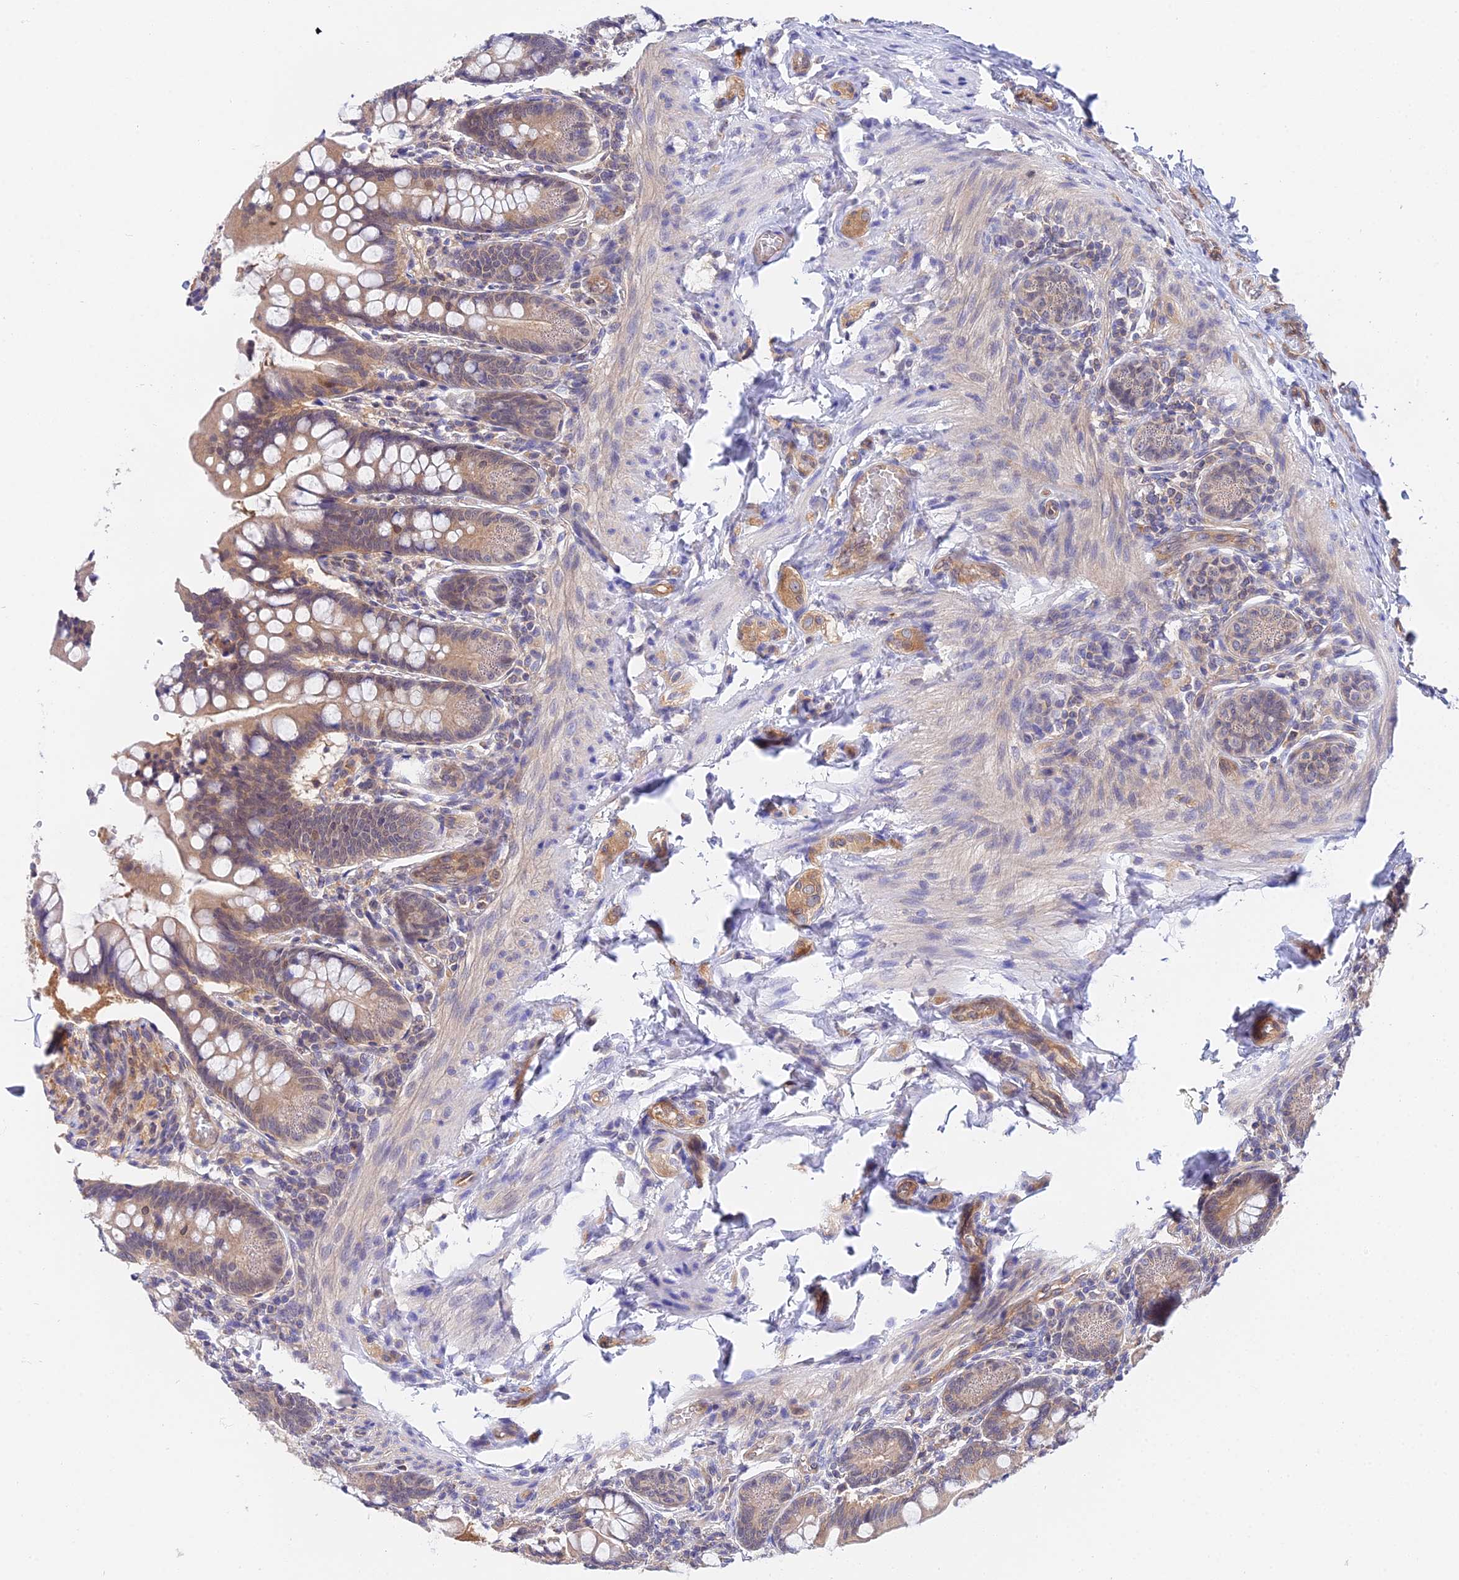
{"staining": {"intensity": "weak", "quantity": ">75%", "location": "cytoplasmic/membranous"}, "tissue": "small intestine", "cell_type": "Glandular cells", "image_type": "normal", "snomed": [{"axis": "morphology", "description": "Normal tissue, NOS"}, {"axis": "topography", "description": "Small intestine"}], "caption": "The image exhibits immunohistochemical staining of benign small intestine. There is weak cytoplasmic/membranous positivity is appreciated in approximately >75% of glandular cells.", "gene": "PPP2R2A", "patient": {"sex": "male", "age": 7}}